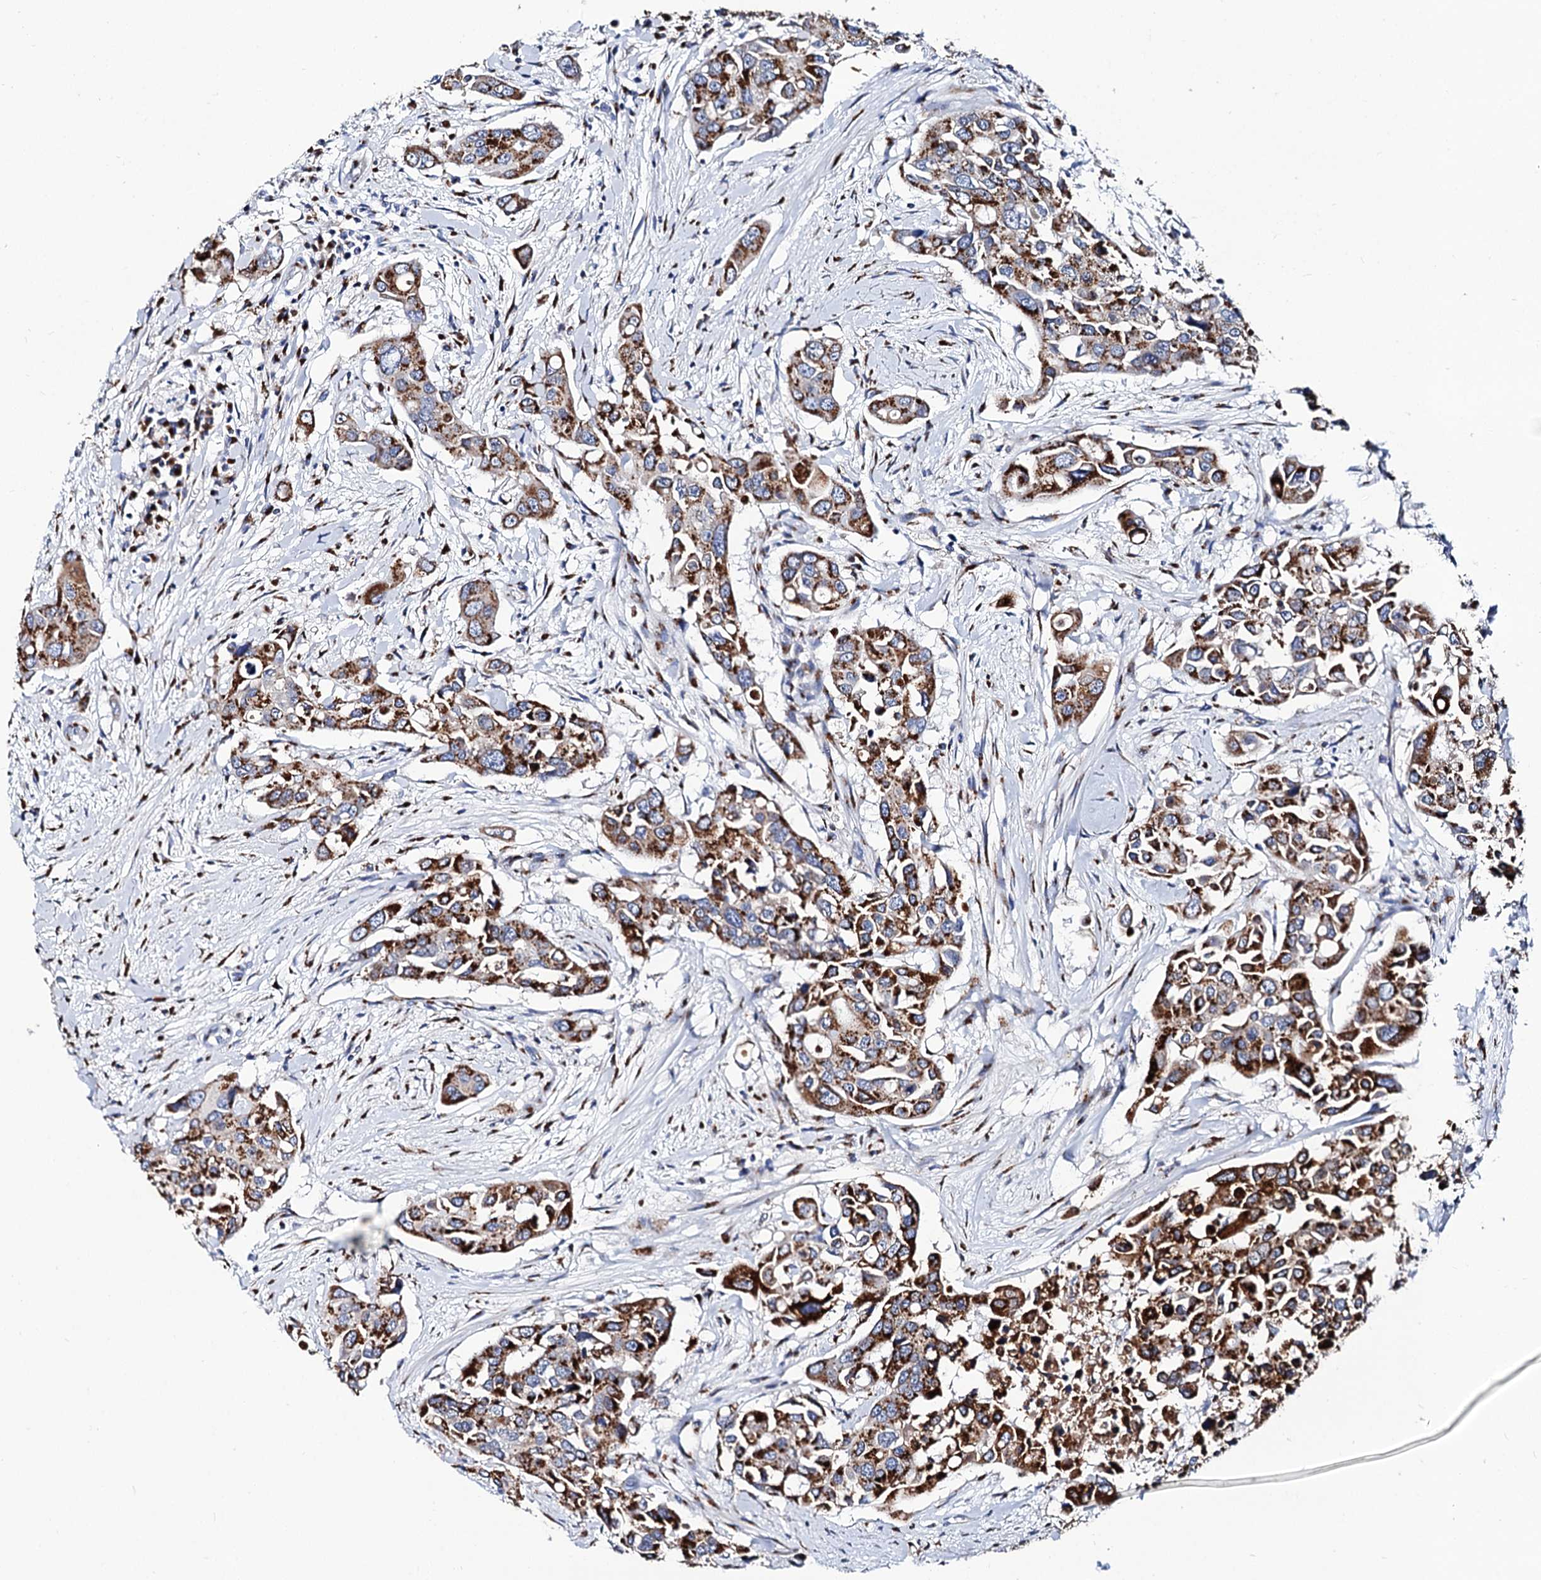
{"staining": {"intensity": "strong", "quantity": ">75%", "location": "cytoplasmic/membranous"}, "tissue": "colorectal cancer", "cell_type": "Tumor cells", "image_type": "cancer", "snomed": [{"axis": "morphology", "description": "Adenocarcinoma, NOS"}, {"axis": "topography", "description": "Colon"}], "caption": "High-power microscopy captured an IHC photomicrograph of colorectal cancer, revealing strong cytoplasmic/membranous expression in approximately >75% of tumor cells.", "gene": "TM9SF3", "patient": {"sex": "male", "age": 77}}